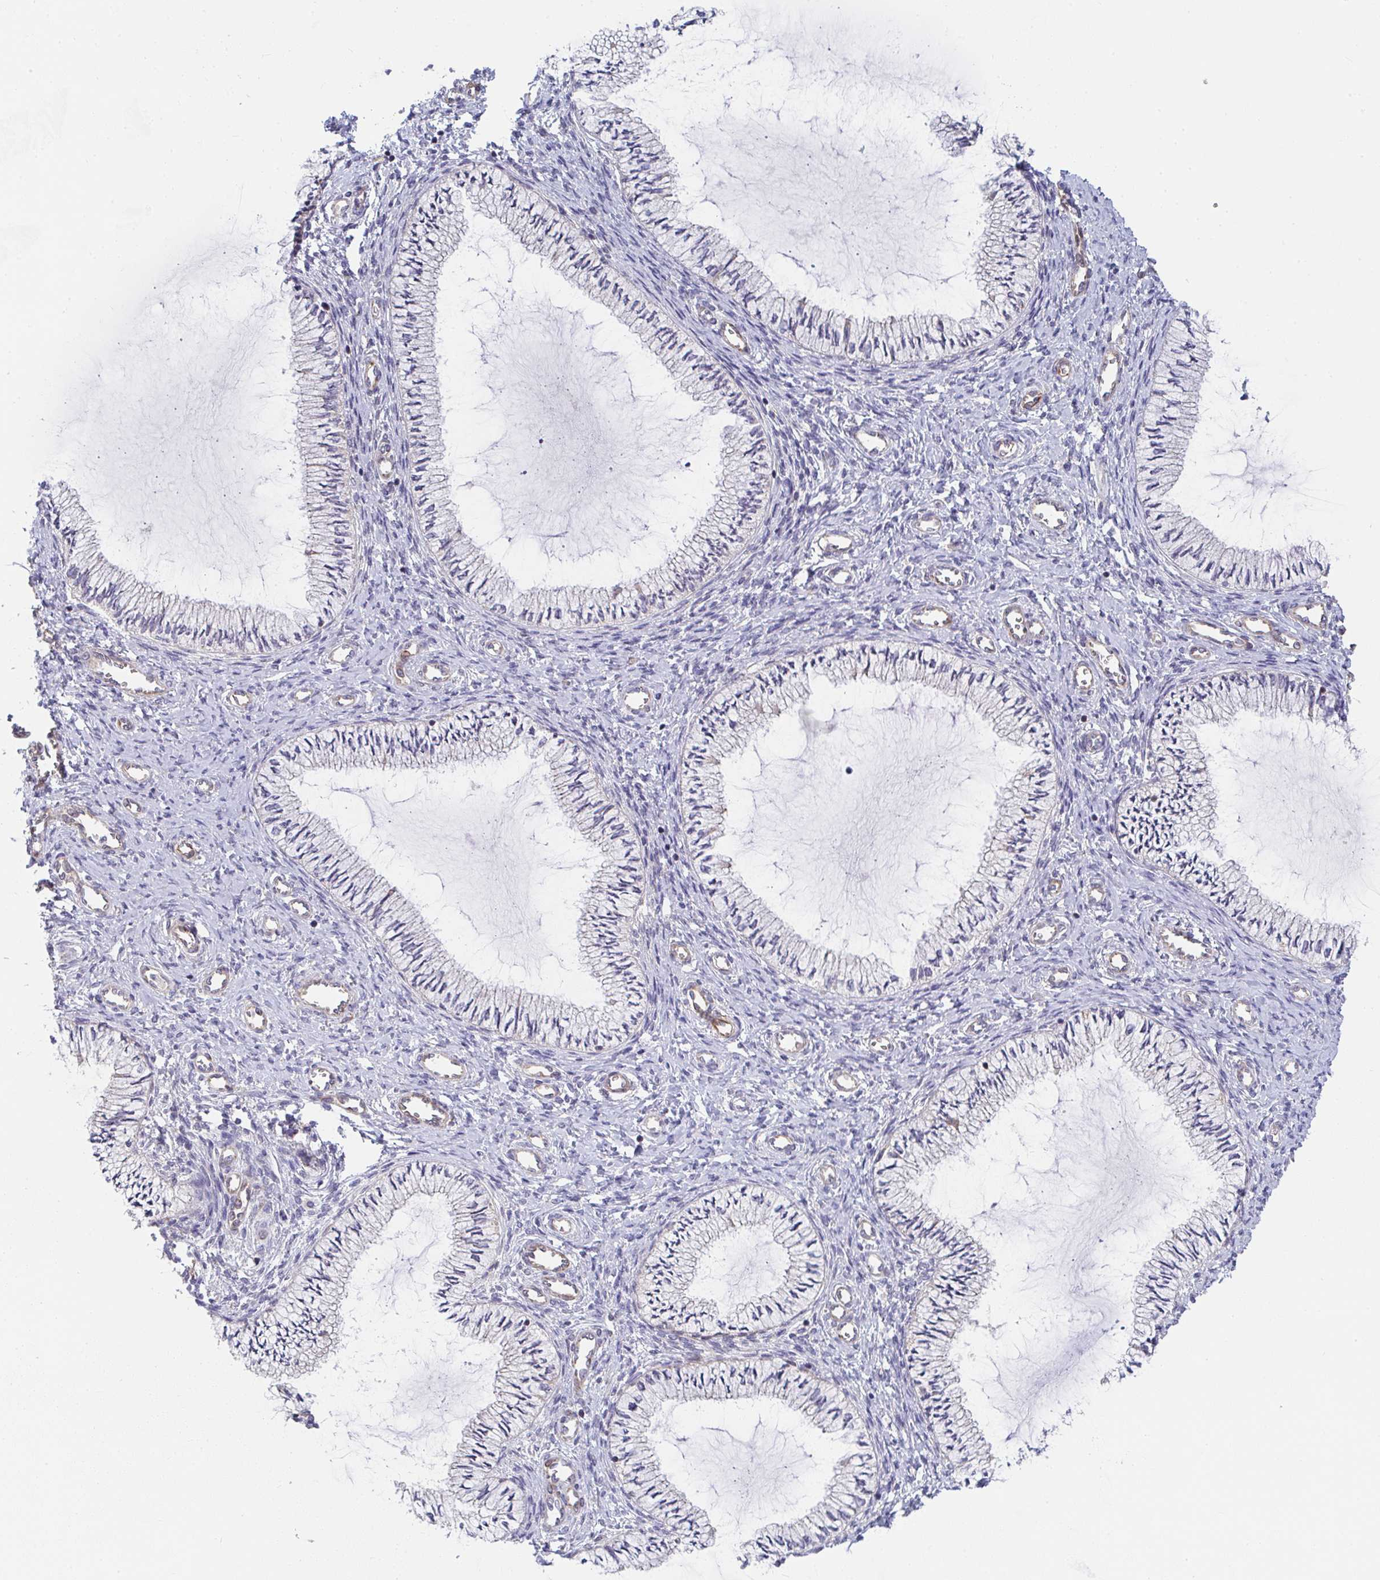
{"staining": {"intensity": "negative", "quantity": "none", "location": "none"}, "tissue": "cervix", "cell_type": "Glandular cells", "image_type": "normal", "snomed": [{"axis": "morphology", "description": "Normal tissue, NOS"}, {"axis": "topography", "description": "Cervix"}], "caption": "Cervix stained for a protein using immunohistochemistry reveals no positivity glandular cells.", "gene": "EIF1AD", "patient": {"sex": "female", "age": 24}}